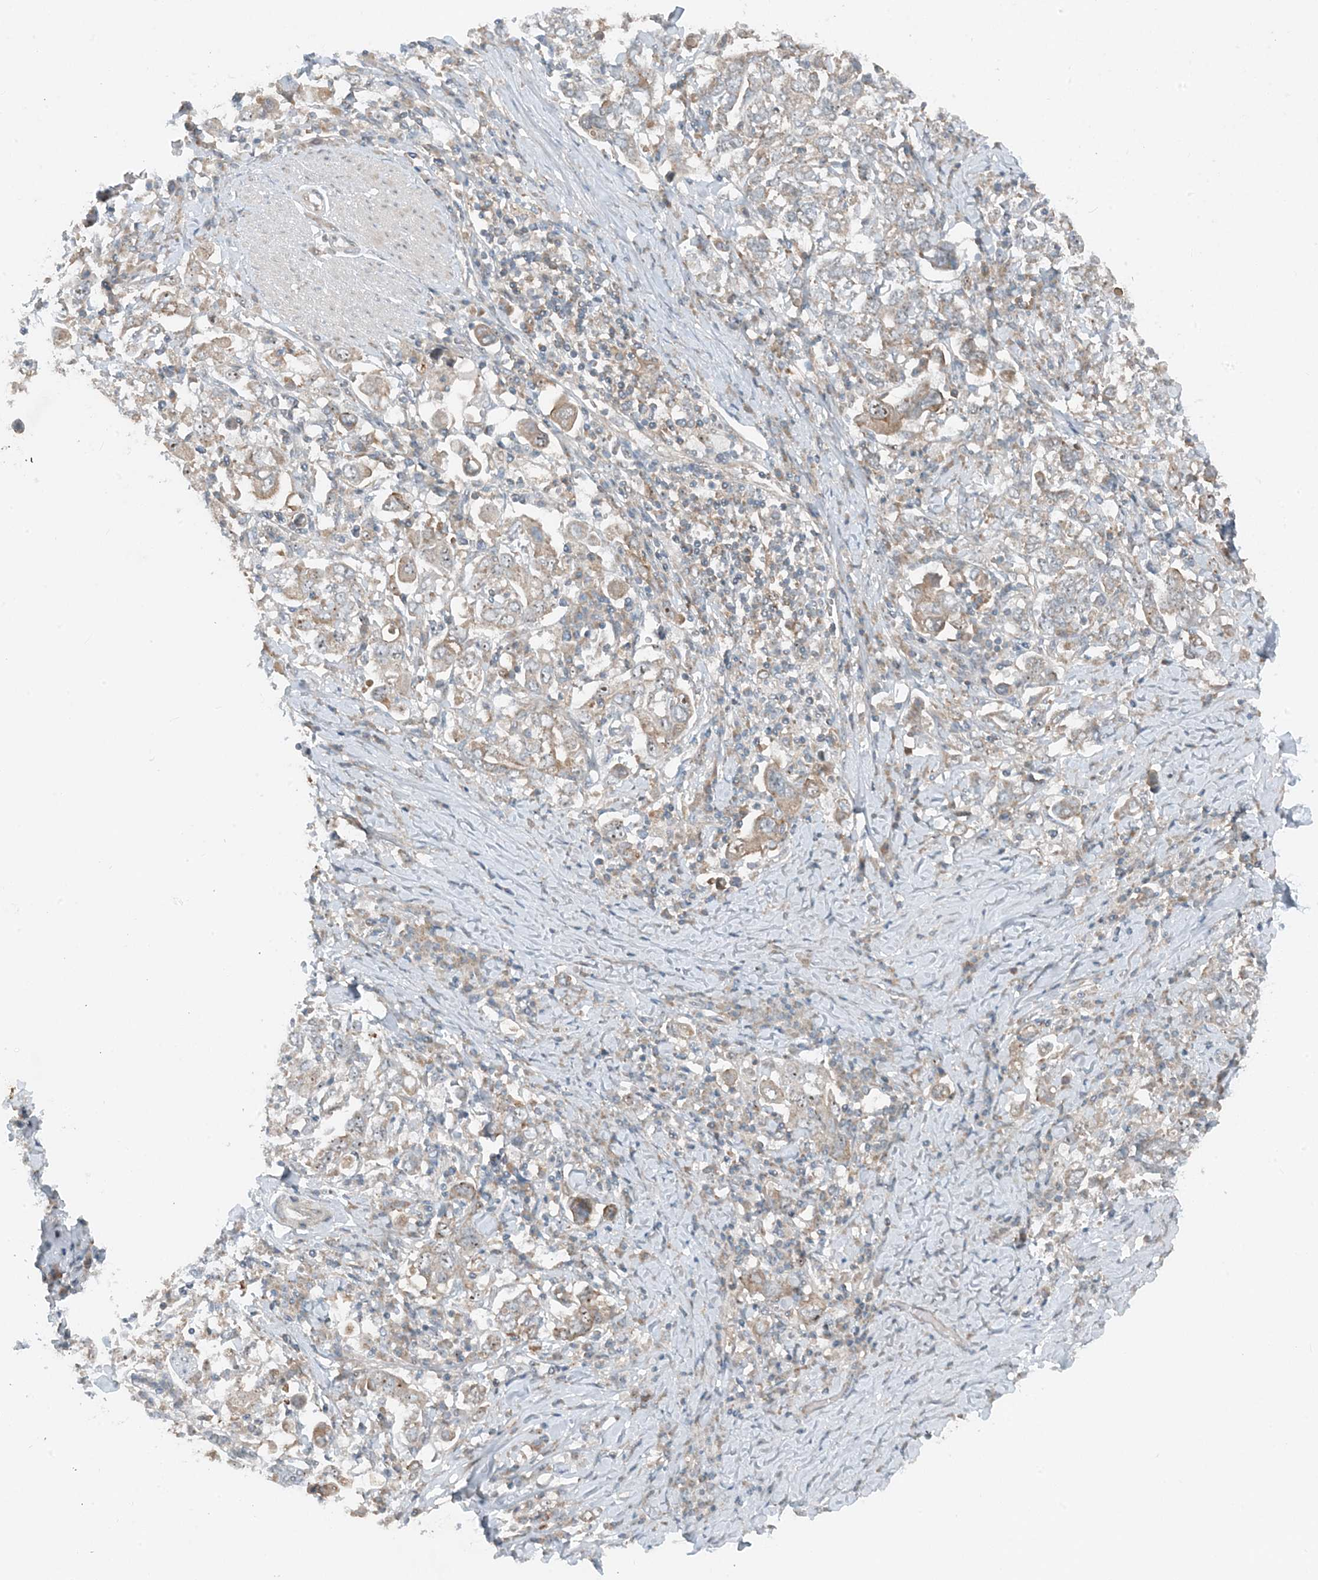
{"staining": {"intensity": "weak", "quantity": "25%-75%", "location": "cytoplasmic/membranous"}, "tissue": "stomach cancer", "cell_type": "Tumor cells", "image_type": "cancer", "snomed": [{"axis": "morphology", "description": "Adenocarcinoma, NOS"}, {"axis": "topography", "description": "Stomach, upper"}], "caption": "Stomach cancer stained with a protein marker demonstrates weak staining in tumor cells.", "gene": "MITD1", "patient": {"sex": "male", "age": 62}}